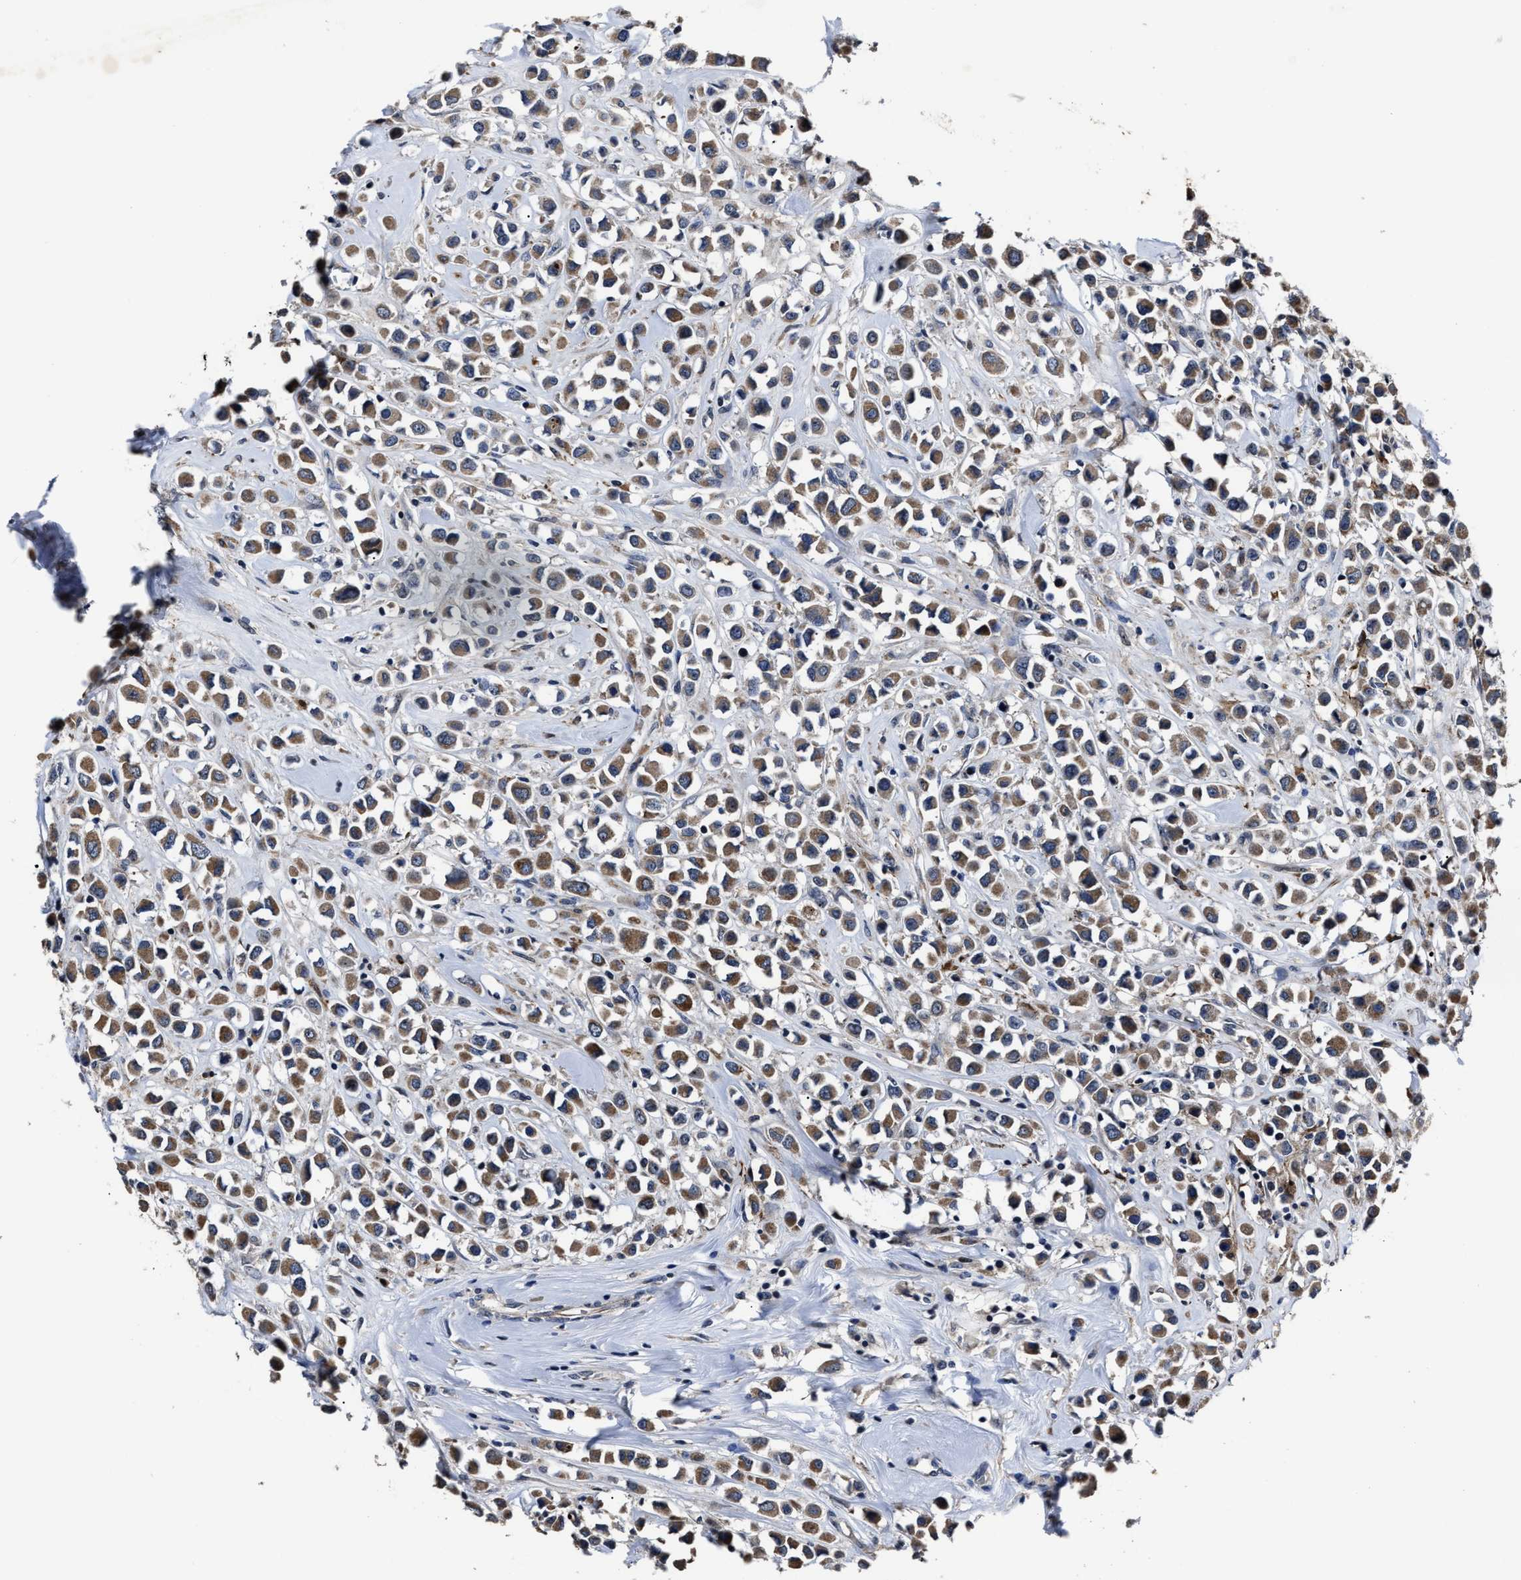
{"staining": {"intensity": "moderate", "quantity": ">75%", "location": "cytoplasmic/membranous"}, "tissue": "breast cancer", "cell_type": "Tumor cells", "image_type": "cancer", "snomed": [{"axis": "morphology", "description": "Duct carcinoma"}, {"axis": "topography", "description": "Breast"}], "caption": "The histopathology image shows staining of intraductal carcinoma (breast), revealing moderate cytoplasmic/membranous protein staining (brown color) within tumor cells. The staining was performed using DAB, with brown indicating positive protein expression. Nuclei are stained blue with hematoxylin.", "gene": "RSBN1L", "patient": {"sex": "female", "age": 61}}